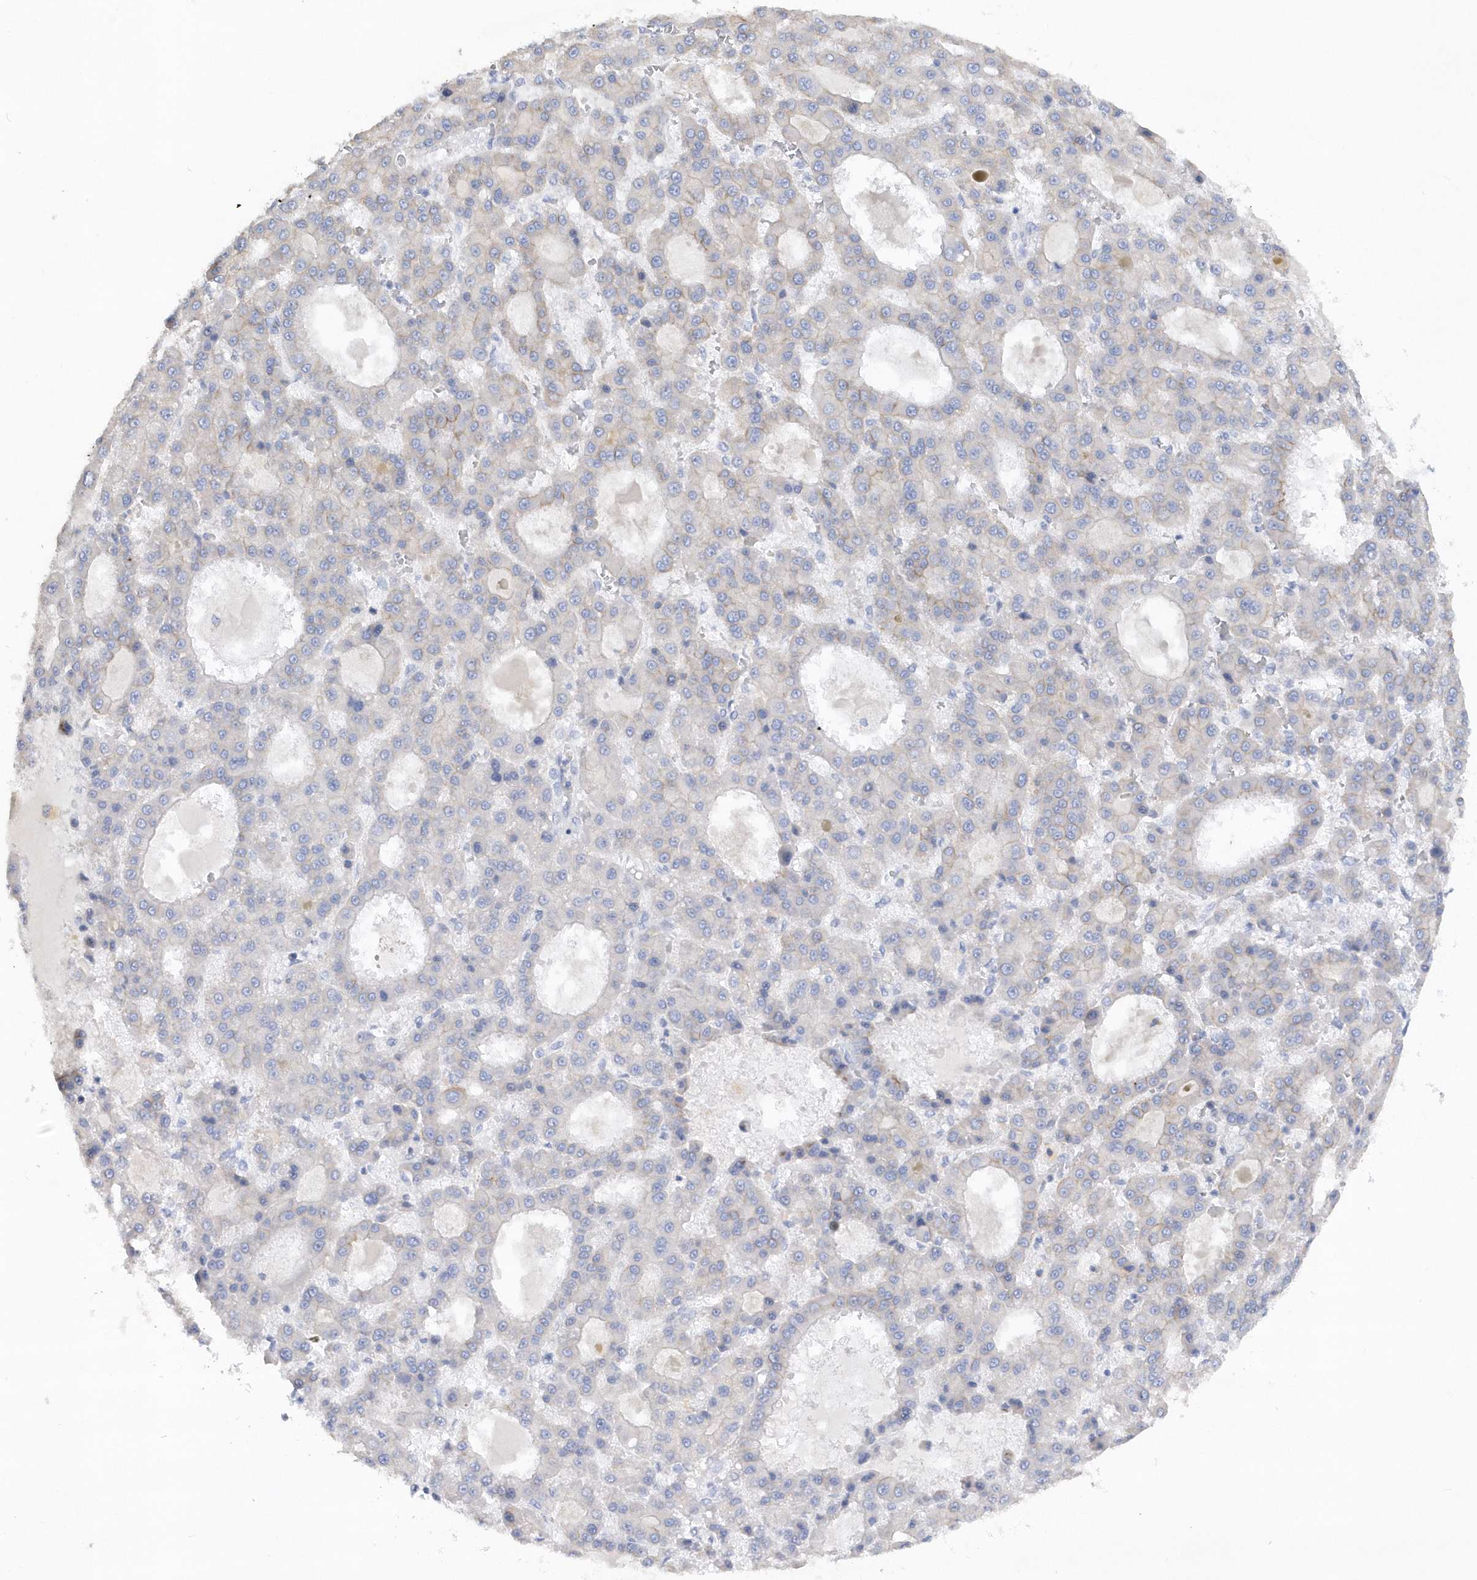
{"staining": {"intensity": "weak", "quantity": "<25%", "location": "cytoplasmic/membranous"}, "tissue": "liver cancer", "cell_type": "Tumor cells", "image_type": "cancer", "snomed": [{"axis": "morphology", "description": "Carcinoma, Hepatocellular, NOS"}, {"axis": "topography", "description": "Liver"}], "caption": "Protein analysis of liver cancer reveals no significant staining in tumor cells.", "gene": "RPE", "patient": {"sex": "male", "age": 70}}